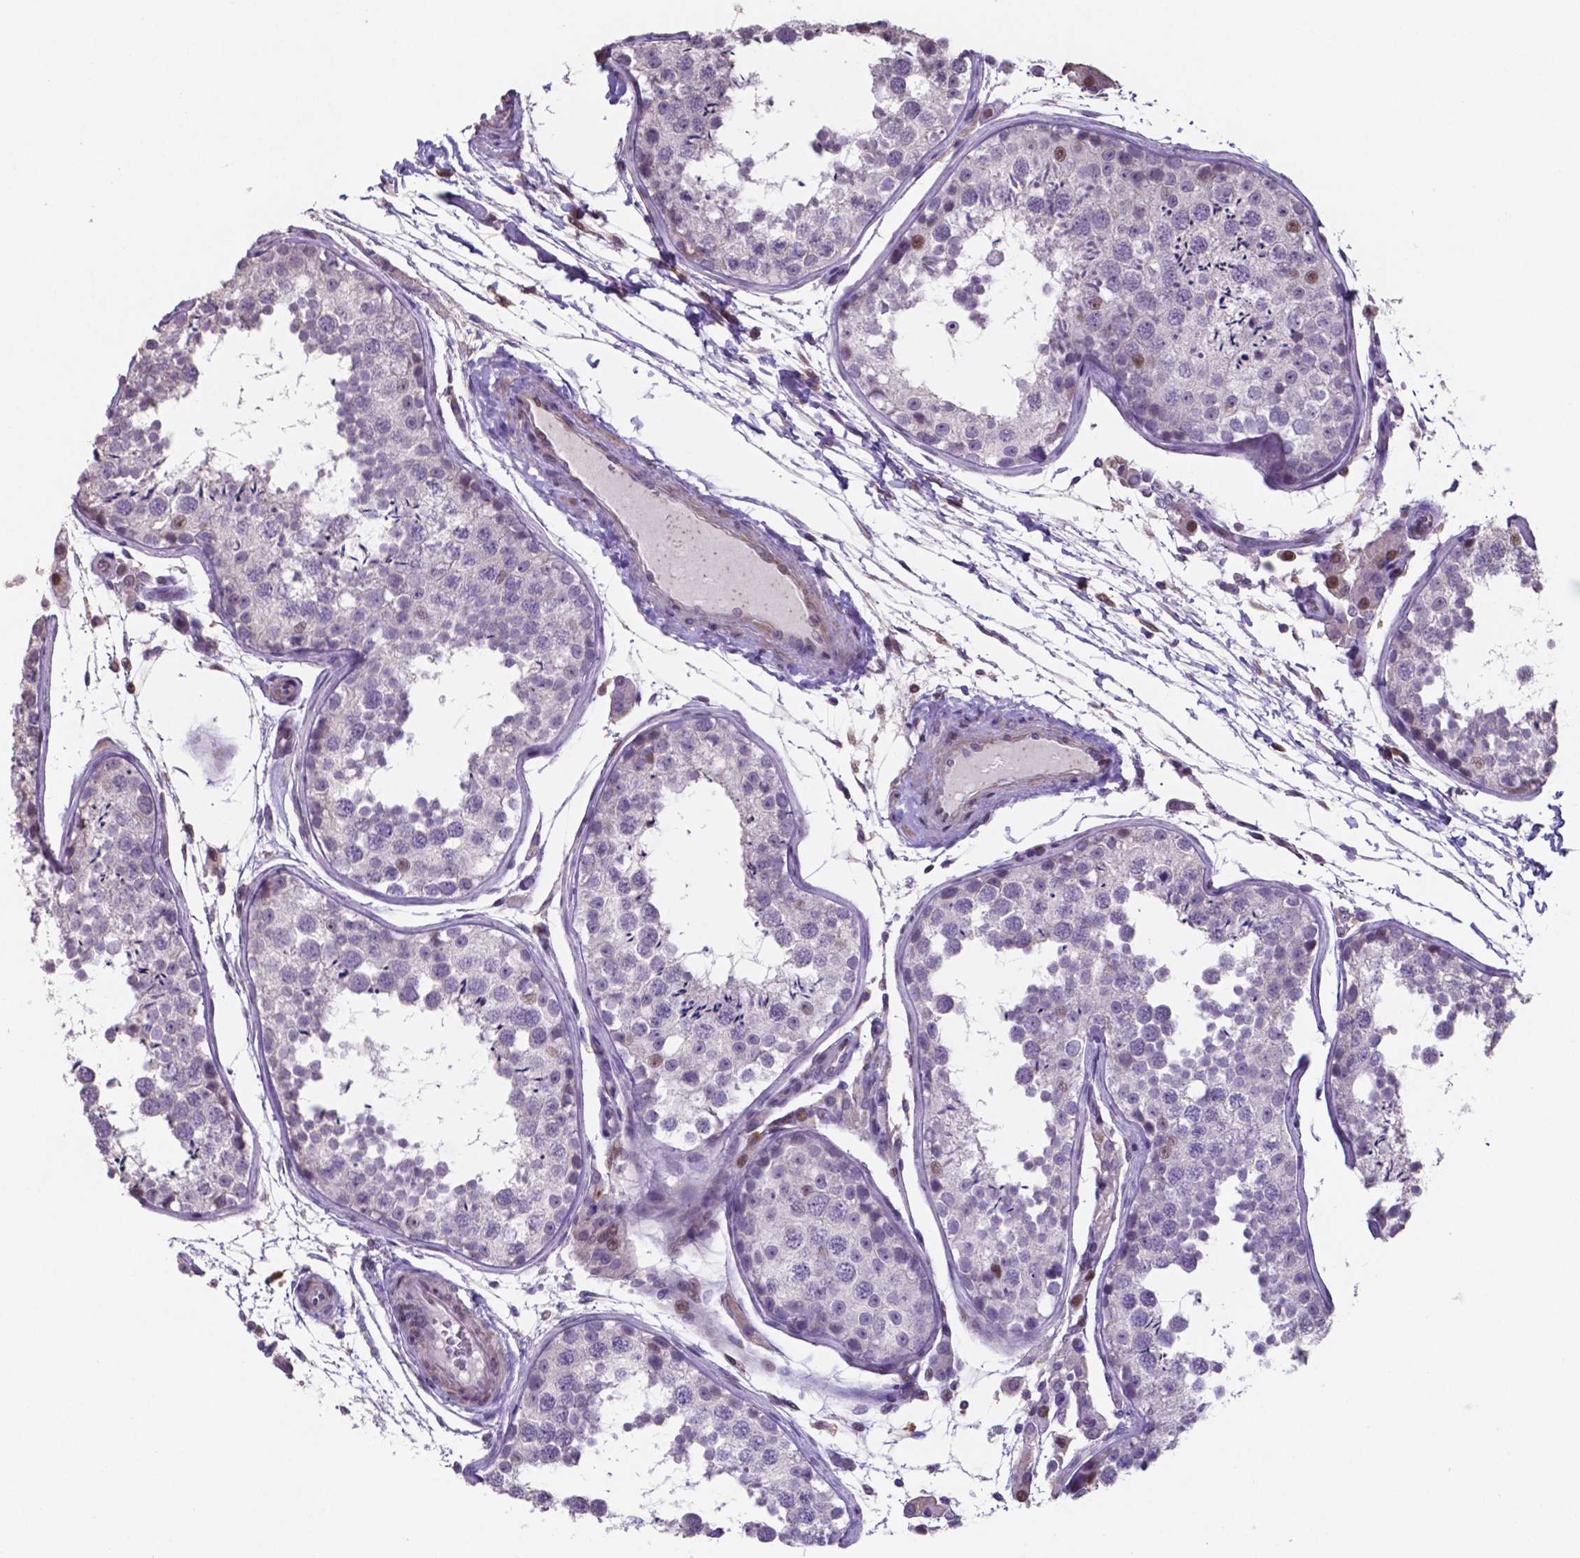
{"staining": {"intensity": "moderate", "quantity": "<25%", "location": "nuclear"}, "tissue": "testis", "cell_type": "Cells in seminiferous ducts", "image_type": "normal", "snomed": [{"axis": "morphology", "description": "Normal tissue, NOS"}, {"axis": "topography", "description": "Testis"}], "caption": "Protein staining shows moderate nuclear positivity in about <25% of cells in seminiferous ducts in unremarkable testis.", "gene": "MLC1", "patient": {"sex": "male", "age": 29}}